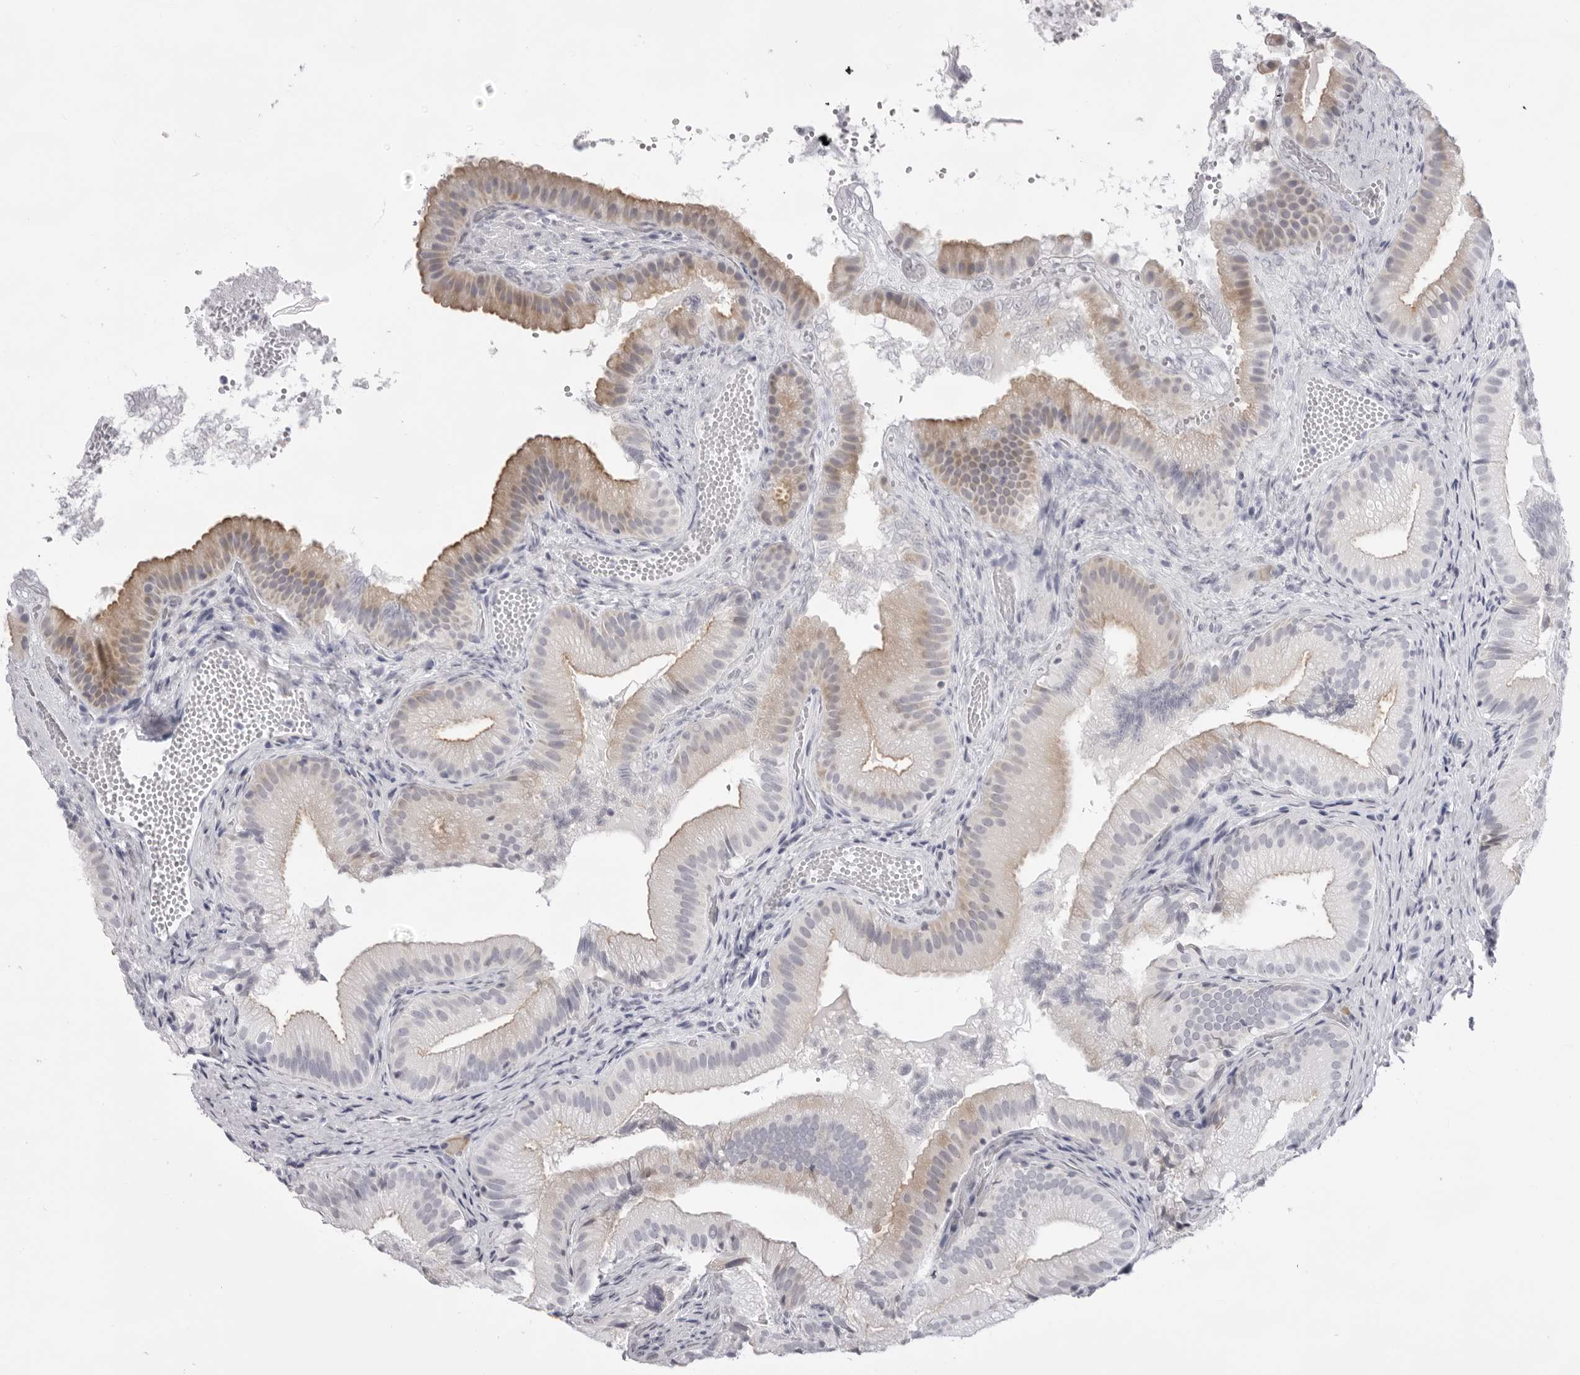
{"staining": {"intensity": "moderate", "quantity": "<25%", "location": "cytoplasmic/membranous"}, "tissue": "gallbladder", "cell_type": "Glandular cells", "image_type": "normal", "snomed": [{"axis": "morphology", "description": "Normal tissue, NOS"}, {"axis": "topography", "description": "Gallbladder"}], "caption": "Protein staining exhibits moderate cytoplasmic/membranous staining in about <25% of glandular cells in normal gallbladder.", "gene": "SMIM2", "patient": {"sex": "female", "age": 30}}